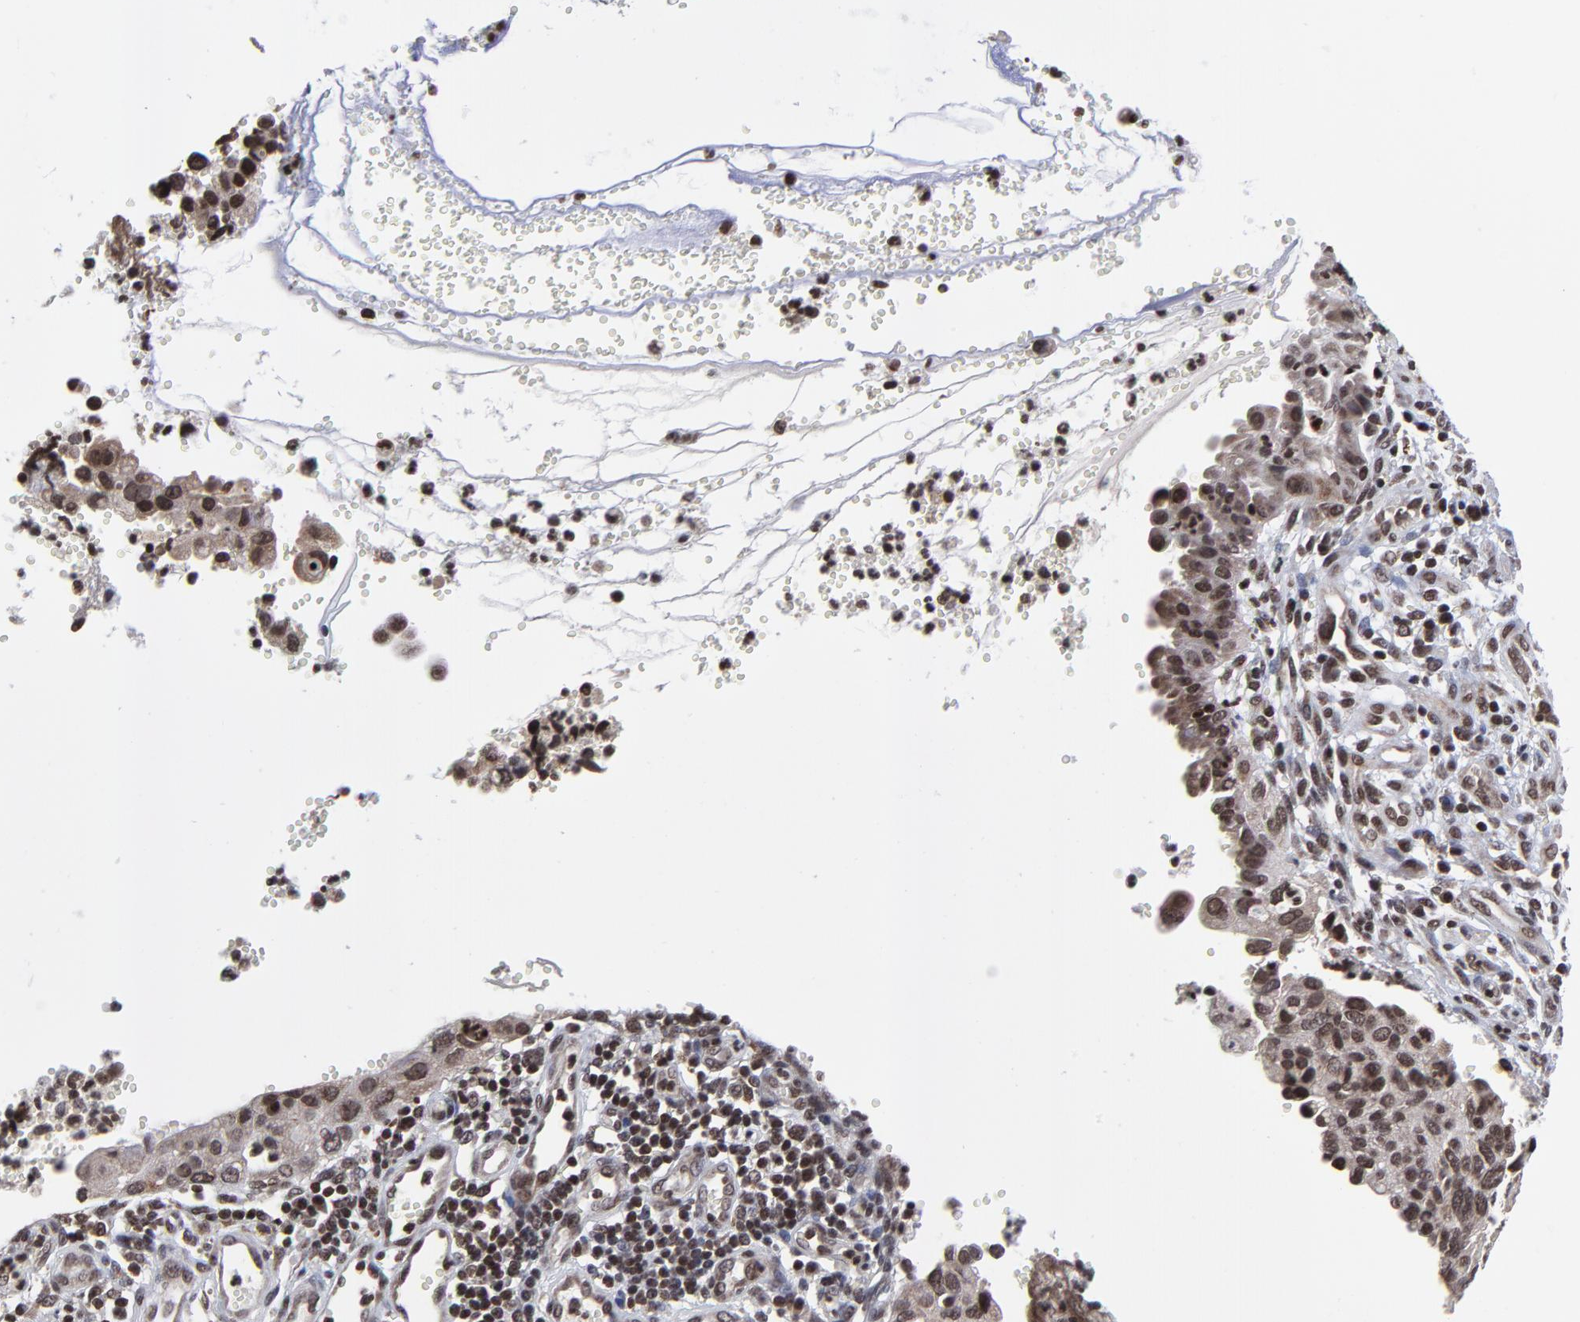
{"staining": {"intensity": "weak", "quantity": ">75%", "location": "cytoplasmic/membranous,nuclear"}, "tissue": "cervical cancer", "cell_type": "Tumor cells", "image_type": "cancer", "snomed": [{"axis": "morphology", "description": "Normal tissue, NOS"}, {"axis": "morphology", "description": "Squamous cell carcinoma, NOS"}, {"axis": "topography", "description": "Cervix"}], "caption": "Human cervical squamous cell carcinoma stained with a brown dye reveals weak cytoplasmic/membranous and nuclear positive positivity in about >75% of tumor cells.", "gene": "ZNF777", "patient": {"sex": "female", "age": 45}}